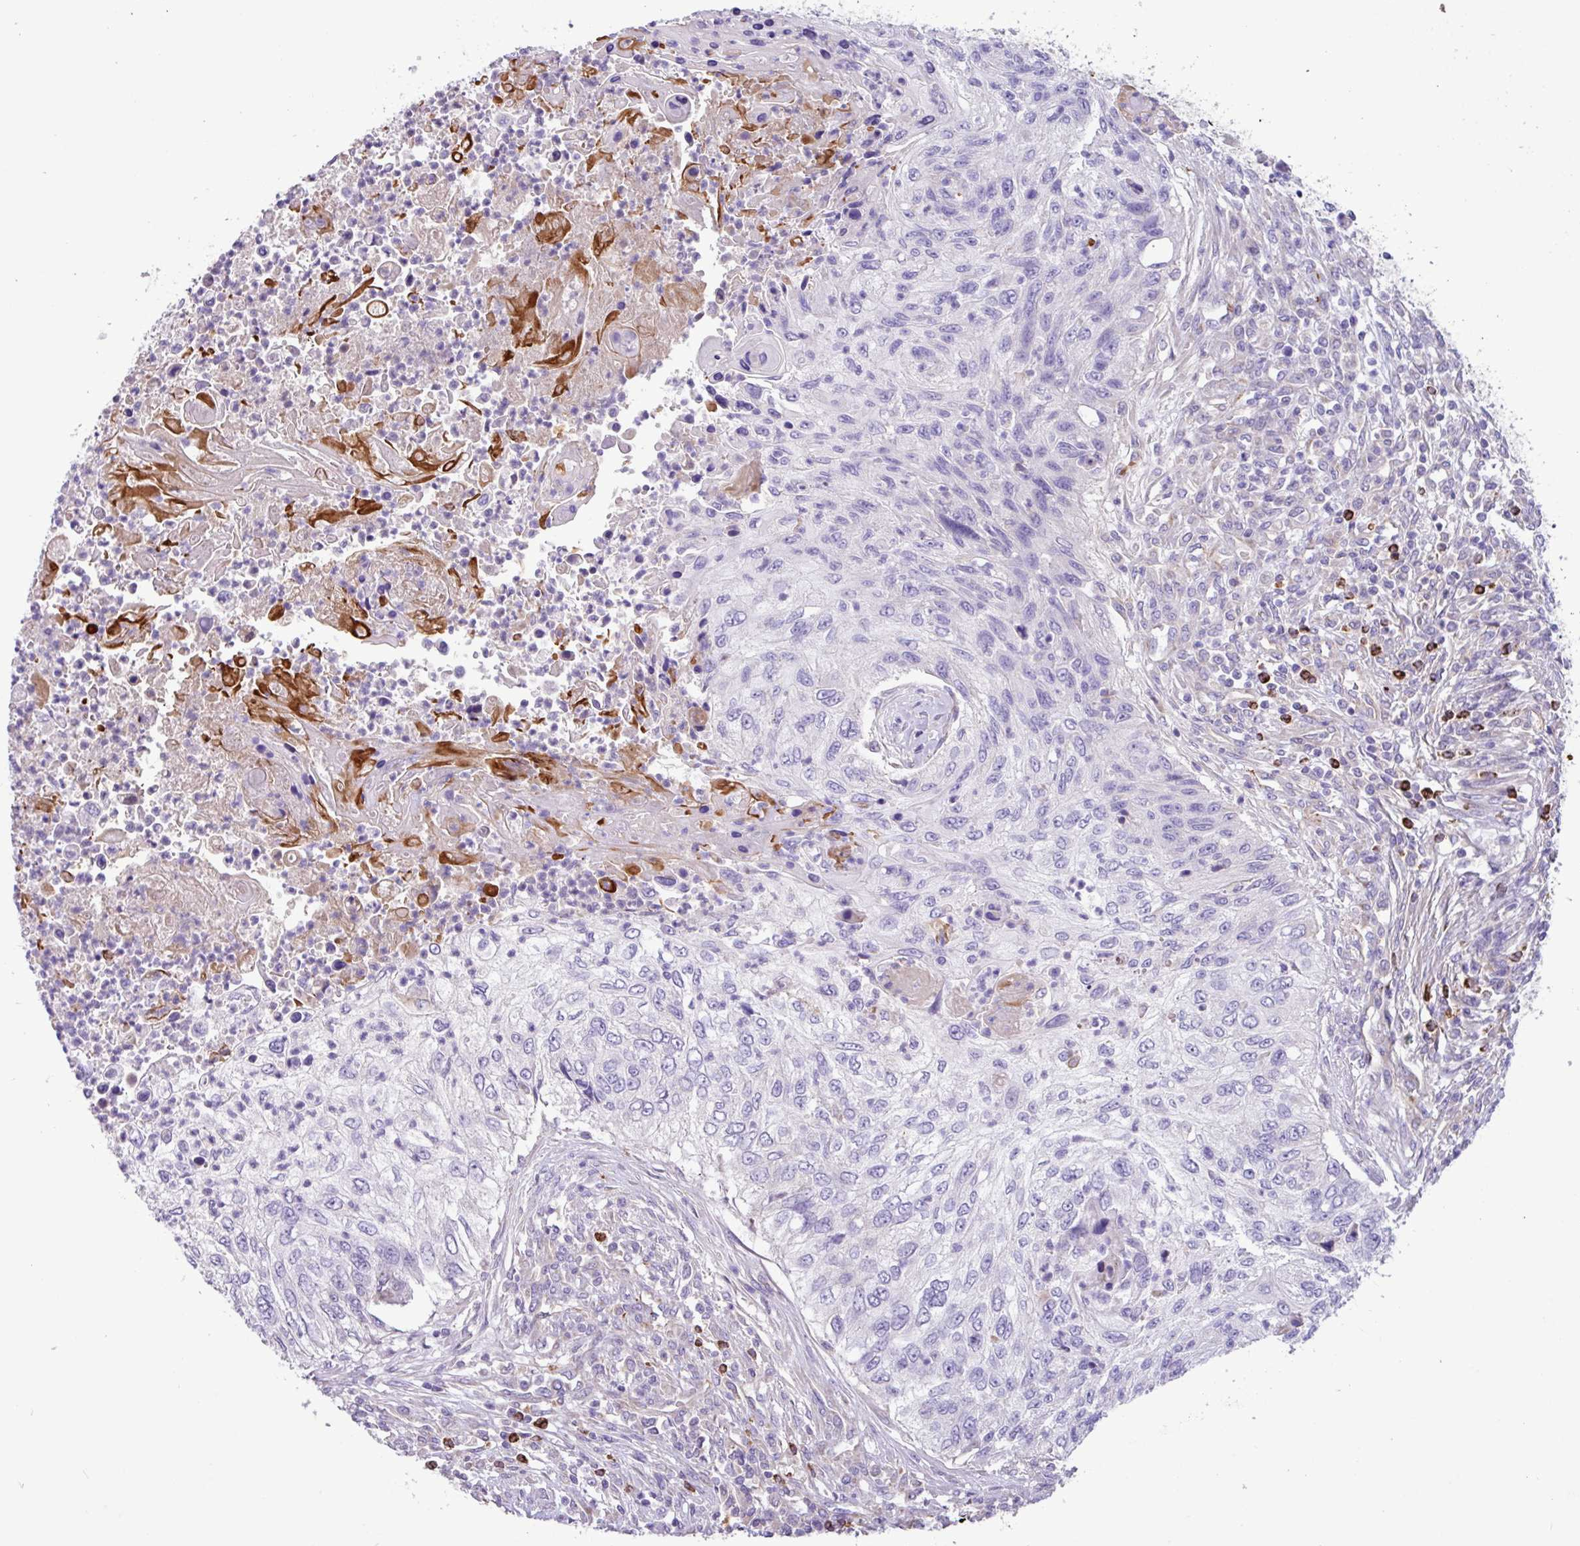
{"staining": {"intensity": "negative", "quantity": "none", "location": "none"}, "tissue": "urothelial cancer", "cell_type": "Tumor cells", "image_type": "cancer", "snomed": [{"axis": "morphology", "description": "Urothelial carcinoma, High grade"}, {"axis": "topography", "description": "Urinary bladder"}], "caption": "Immunohistochemistry (IHC) image of neoplastic tissue: human urothelial carcinoma (high-grade) stained with DAB (3,3'-diaminobenzidine) demonstrates no significant protein expression in tumor cells.", "gene": "MRM2", "patient": {"sex": "female", "age": 60}}